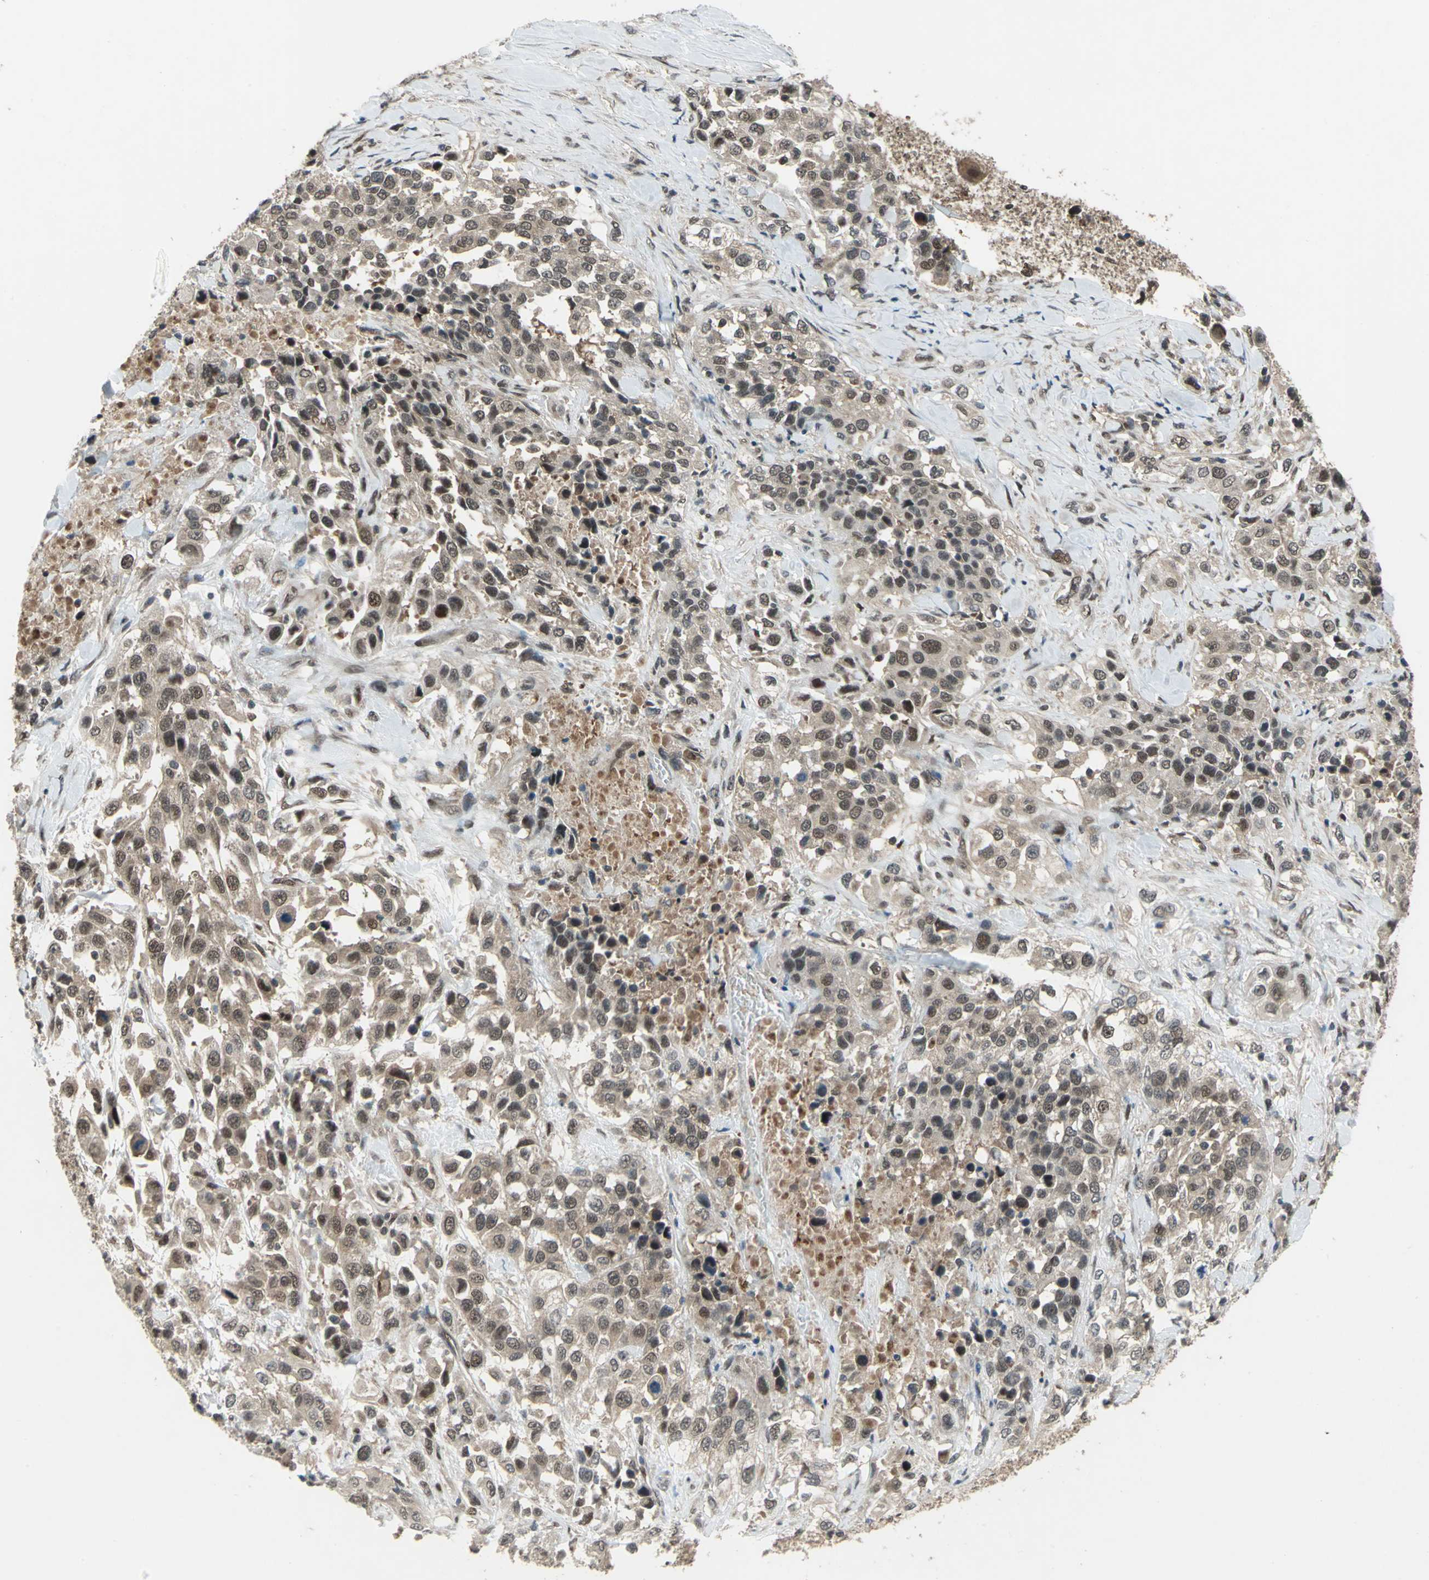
{"staining": {"intensity": "weak", "quantity": ">75%", "location": "cytoplasmic/membranous,nuclear"}, "tissue": "urothelial cancer", "cell_type": "Tumor cells", "image_type": "cancer", "snomed": [{"axis": "morphology", "description": "Urothelial carcinoma, High grade"}, {"axis": "topography", "description": "Urinary bladder"}], "caption": "Urothelial cancer tissue reveals weak cytoplasmic/membranous and nuclear positivity in about >75% of tumor cells, visualized by immunohistochemistry. (IHC, brightfield microscopy, high magnification).", "gene": "COPS5", "patient": {"sex": "female", "age": 80}}